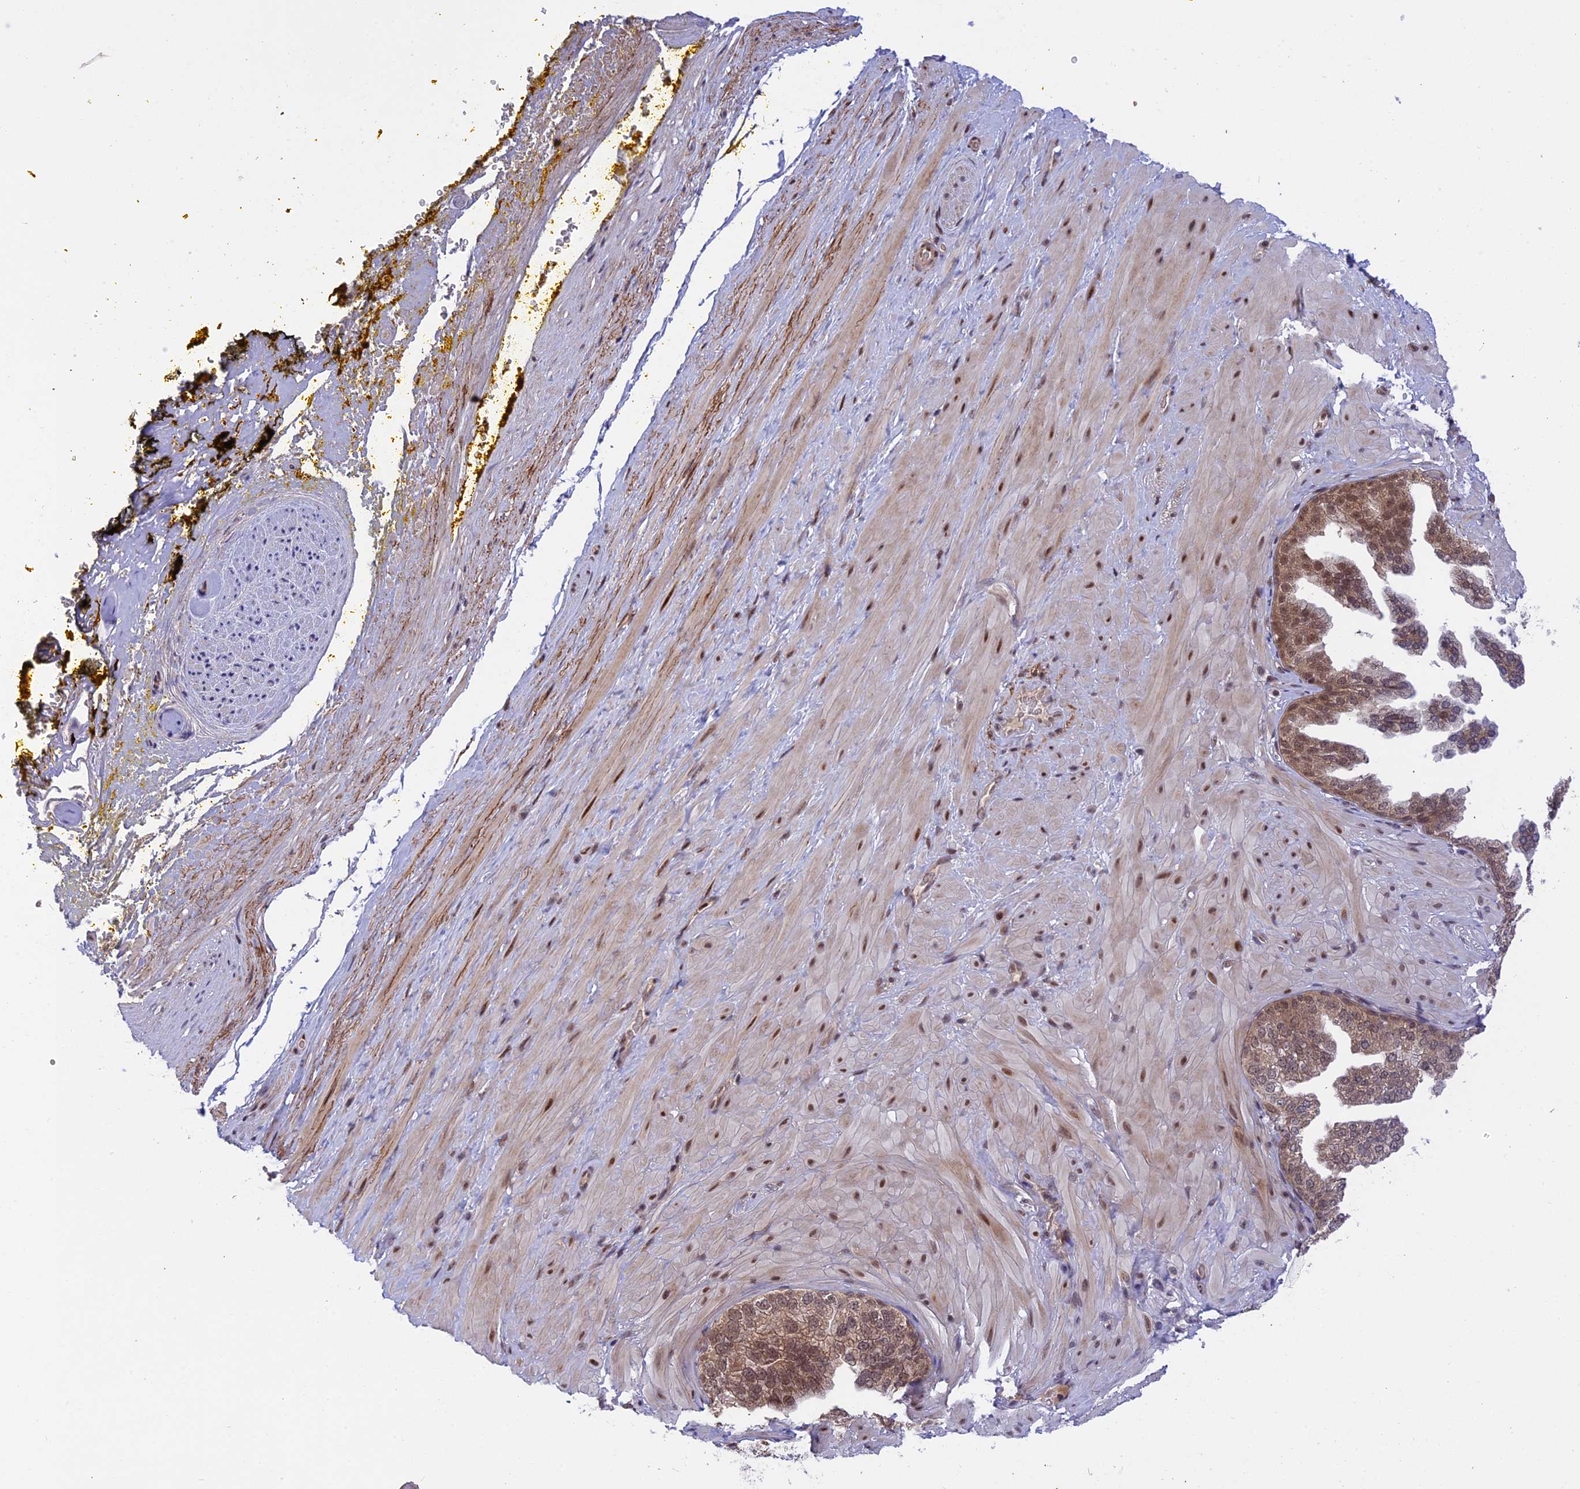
{"staining": {"intensity": "moderate", "quantity": ">75%", "location": "nuclear"}, "tissue": "adipose tissue", "cell_type": "Adipocytes", "image_type": "normal", "snomed": [{"axis": "morphology", "description": "Normal tissue, NOS"}, {"axis": "morphology", "description": "Adenocarcinoma, Low grade"}, {"axis": "topography", "description": "Prostate"}, {"axis": "topography", "description": "Peripheral nerve tissue"}], "caption": "Immunohistochemical staining of benign adipose tissue demonstrates medium levels of moderate nuclear staining in about >75% of adipocytes. (brown staining indicates protein expression, while blue staining denotes nuclei).", "gene": "POLR2C", "patient": {"sex": "male", "age": 63}}